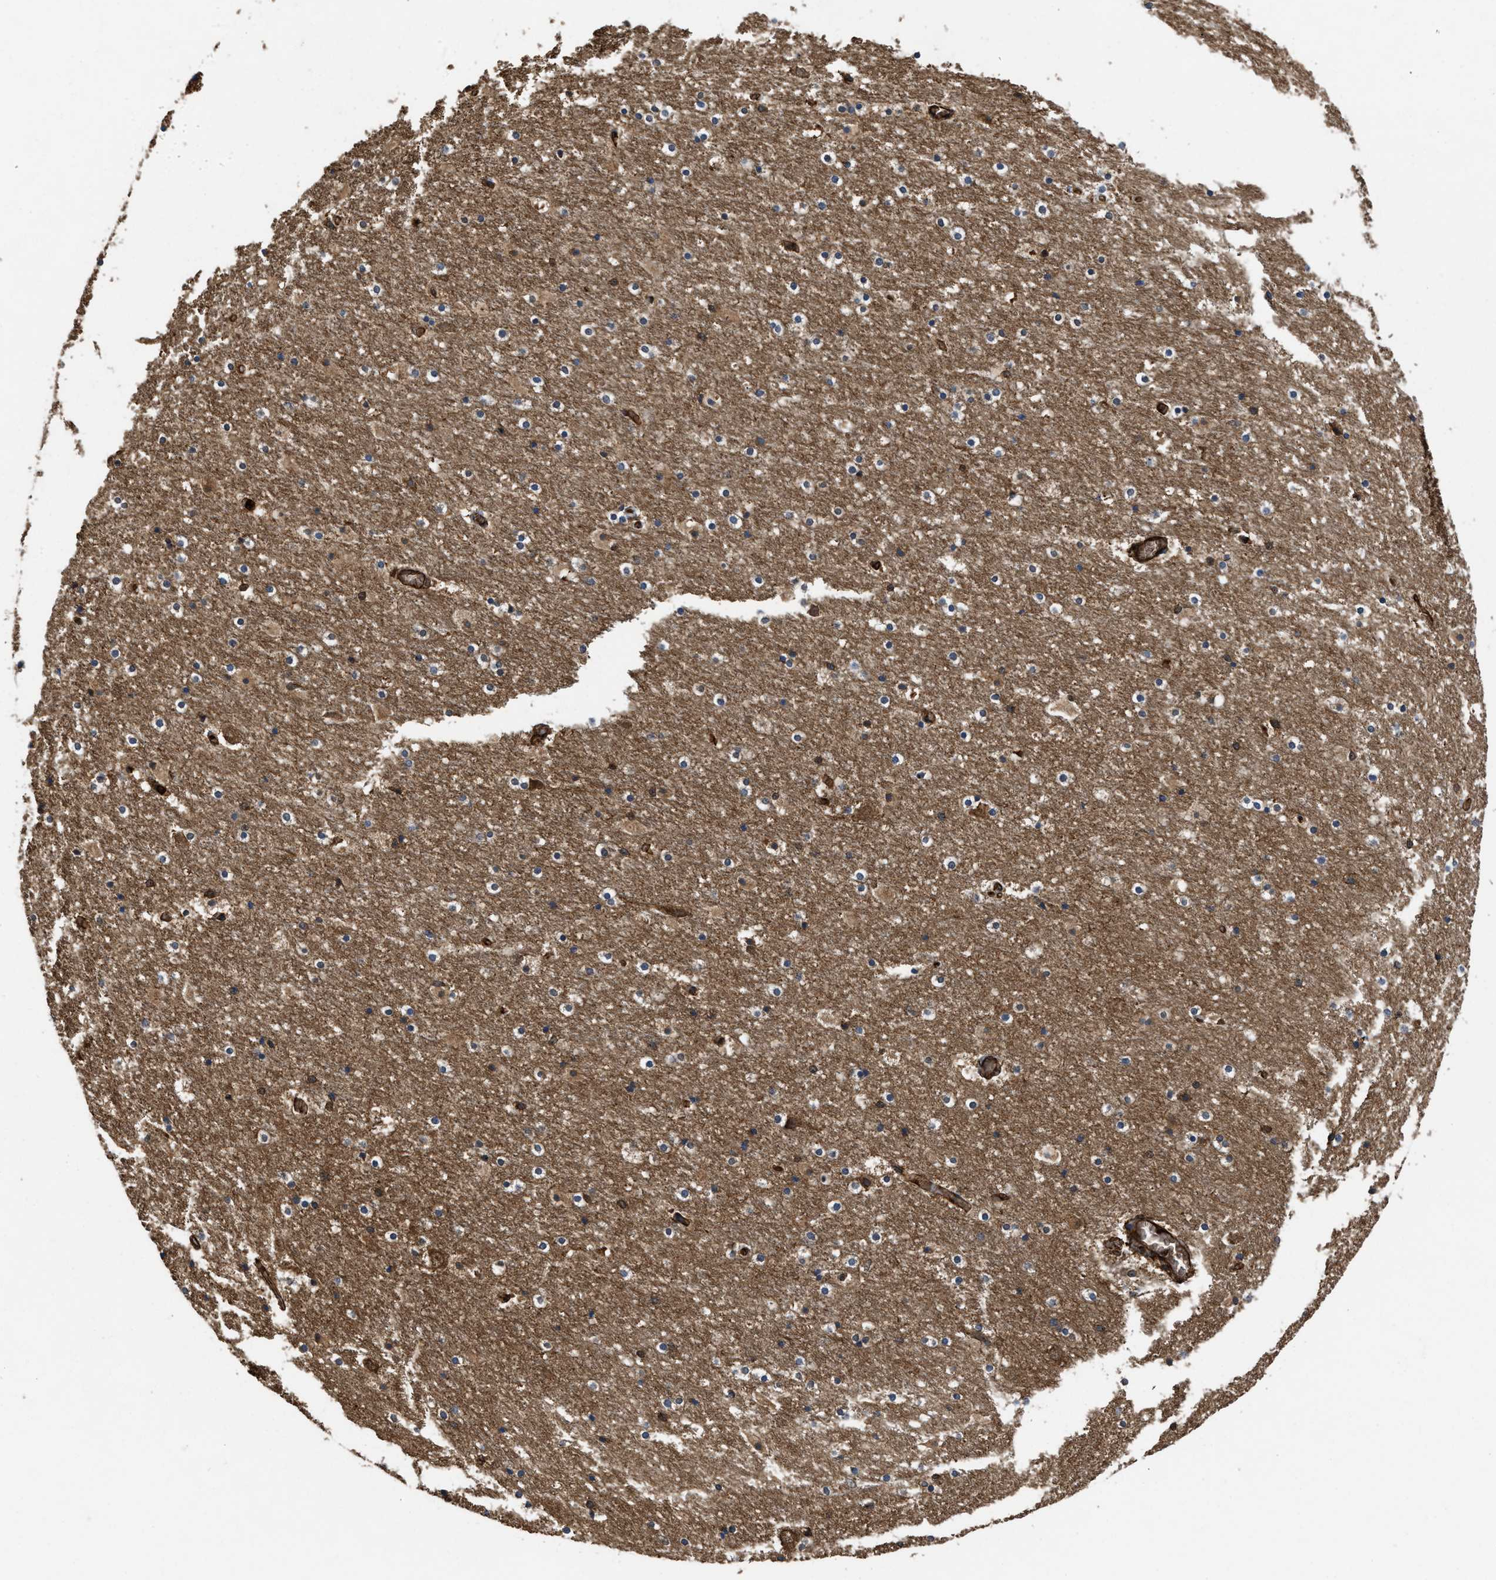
{"staining": {"intensity": "moderate", "quantity": "<25%", "location": "cytoplasmic/membranous"}, "tissue": "hippocampus", "cell_type": "Glial cells", "image_type": "normal", "snomed": [{"axis": "morphology", "description": "Normal tissue, NOS"}, {"axis": "topography", "description": "Hippocampus"}], "caption": "Protein staining exhibits moderate cytoplasmic/membranous positivity in about <25% of glial cells in benign hippocampus.", "gene": "LINGO2", "patient": {"sex": "male", "age": 45}}